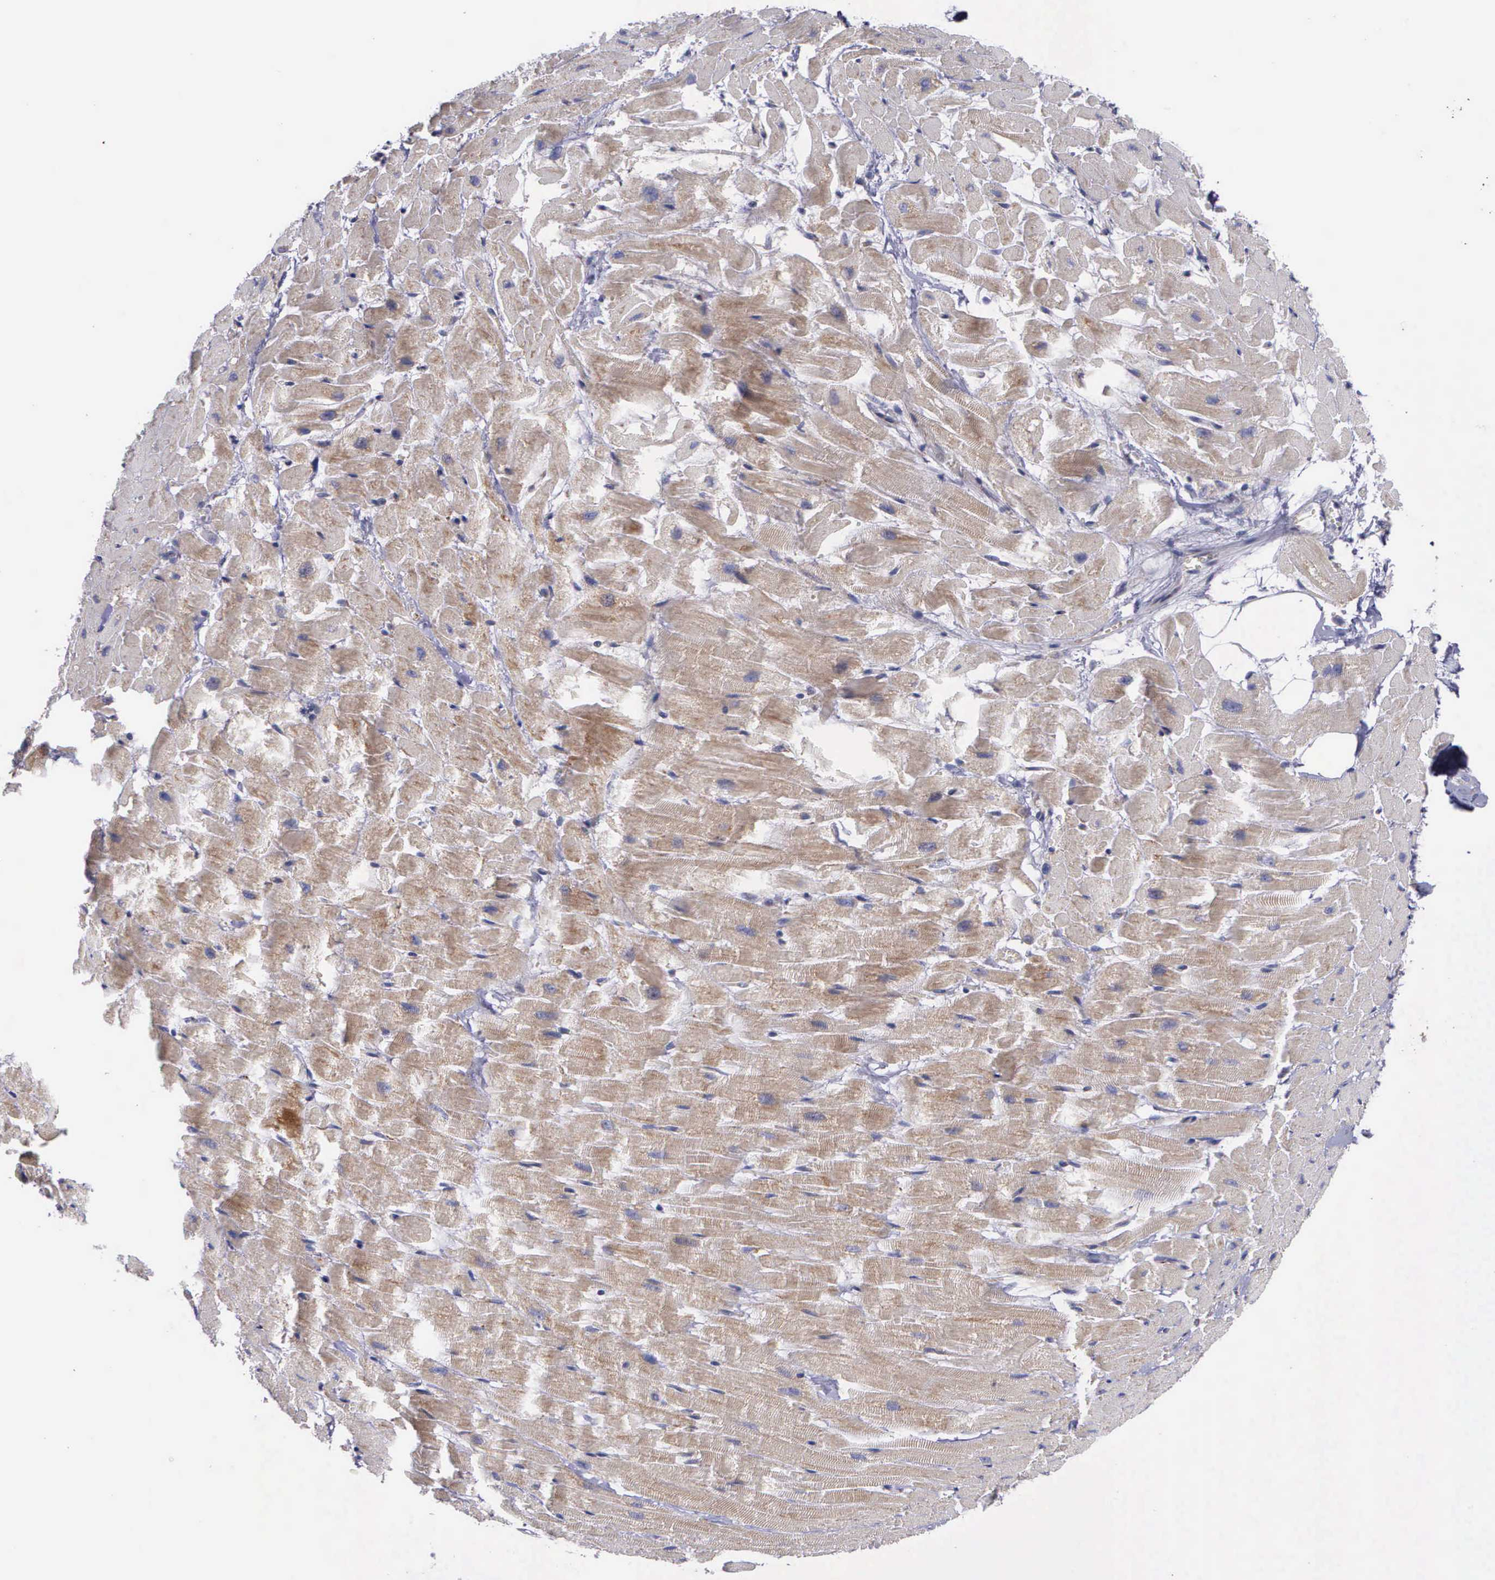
{"staining": {"intensity": "weak", "quantity": ">75%", "location": "cytoplasmic/membranous"}, "tissue": "heart muscle", "cell_type": "Cardiomyocytes", "image_type": "normal", "snomed": [{"axis": "morphology", "description": "Normal tissue, NOS"}, {"axis": "topography", "description": "Heart"}], "caption": "A brown stain labels weak cytoplasmic/membranous expression of a protein in cardiomyocytes of normal human heart muscle. Nuclei are stained in blue.", "gene": "SYNJ2BP", "patient": {"sex": "female", "age": 19}}